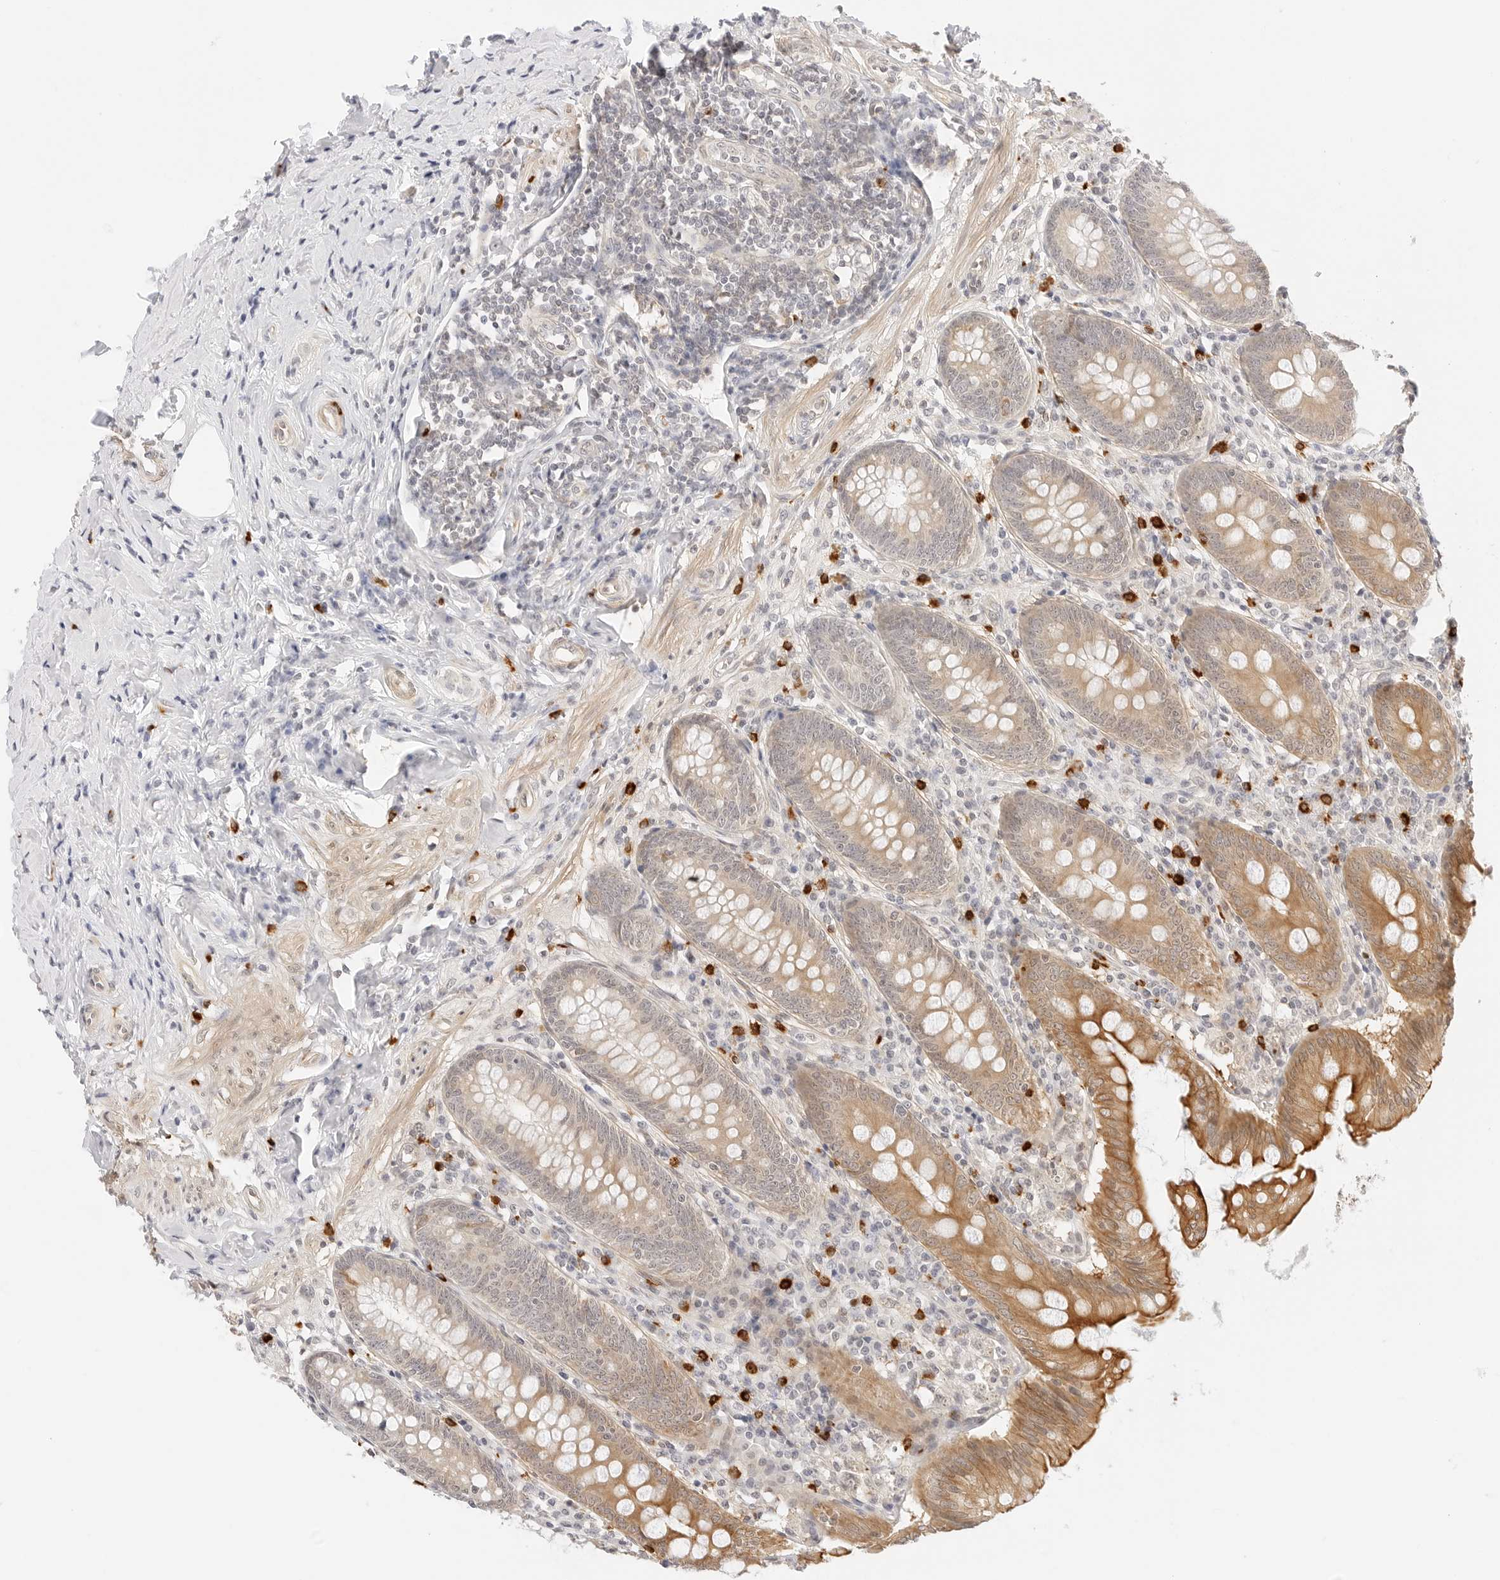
{"staining": {"intensity": "moderate", "quantity": "25%-75%", "location": "cytoplasmic/membranous"}, "tissue": "appendix", "cell_type": "Glandular cells", "image_type": "normal", "snomed": [{"axis": "morphology", "description": "Normal tissue, NOS"}, {"axis": "topography", "description": "Appendix"}], "caption": "Appendix stained with DAB (3,3'-diaminobenzidine) immunohistochemistry (IHC) displays medium levels of moderate cytoplasmic/membranous positivity in about 25%-75% of glandular cells. (DAB = brown stain, brightfield microscopy at high magnification).", "gene": "TEKT2", "patient": {"sex": "female", "age": 54}}